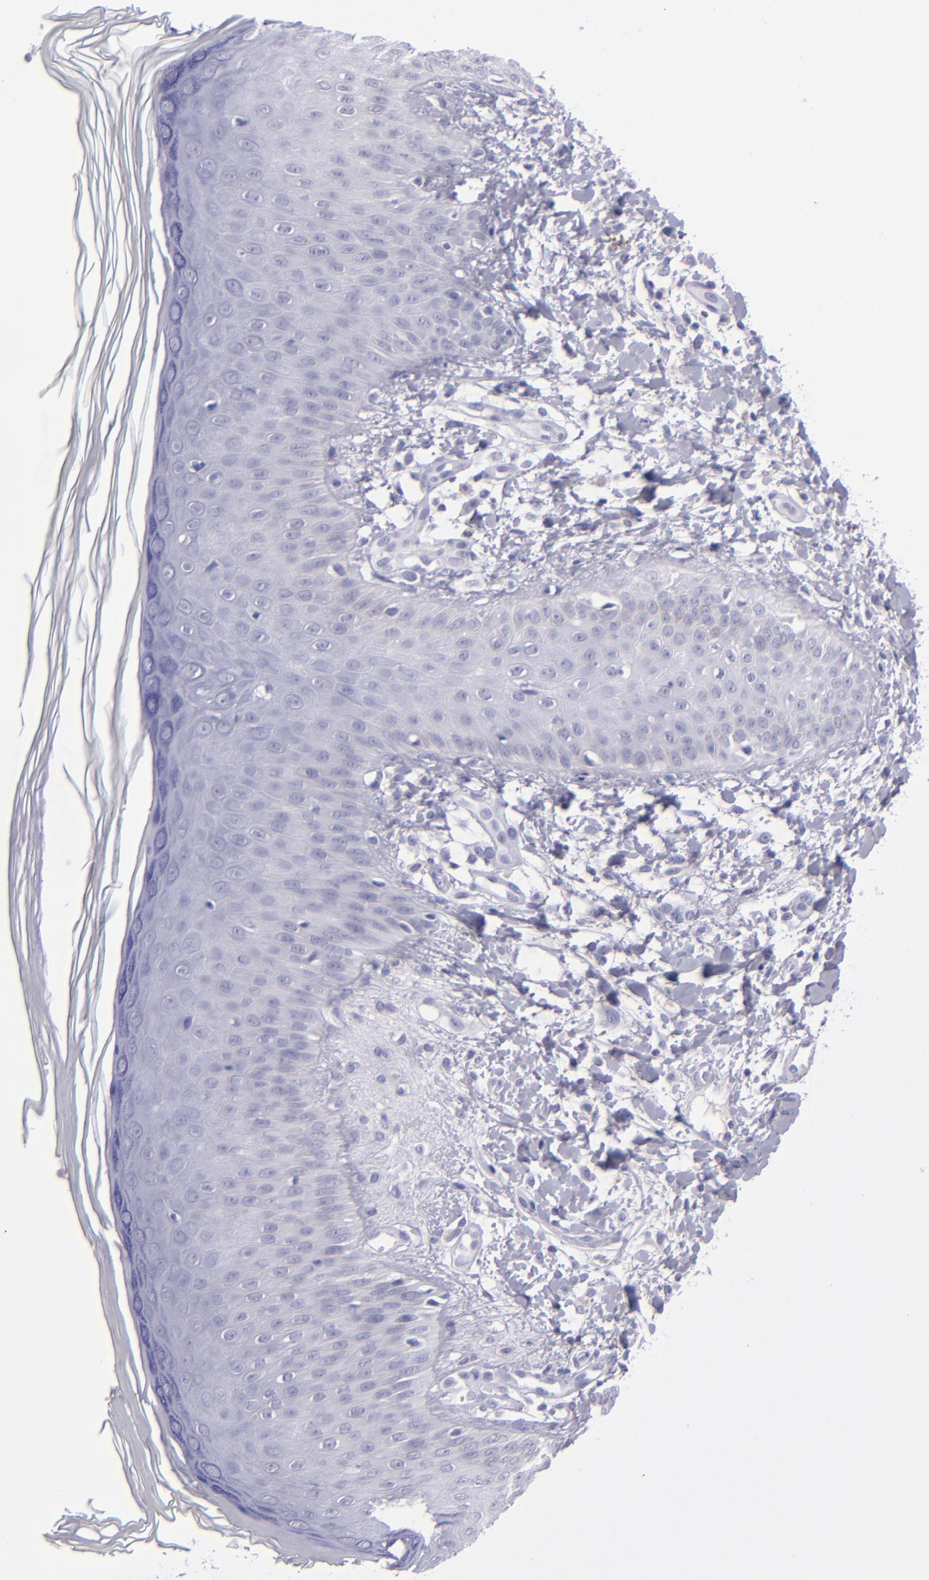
{"staining": {"intensity": "negative", "quantity": "none", "location": "none"}, "tissue": "skin", "cell_type": "Epidermal cells", "image_type": "normal", "snomed": [{"axis": "morphology", "description": "Normal tissue, NOS"}, {"axis": "morphology", "description": "Inflammation, NOS"}, {"axis": "topography", "description": "Soft tissue"}, {"axis": "topography", "description": "Anal"}], "caption": "IHC image of unremarkable skin: skin stained with DAB exhibits no significant protein expression in epidermal cells.", "gene": "CD37", "patient": {"sex": "female", "age": 15}}